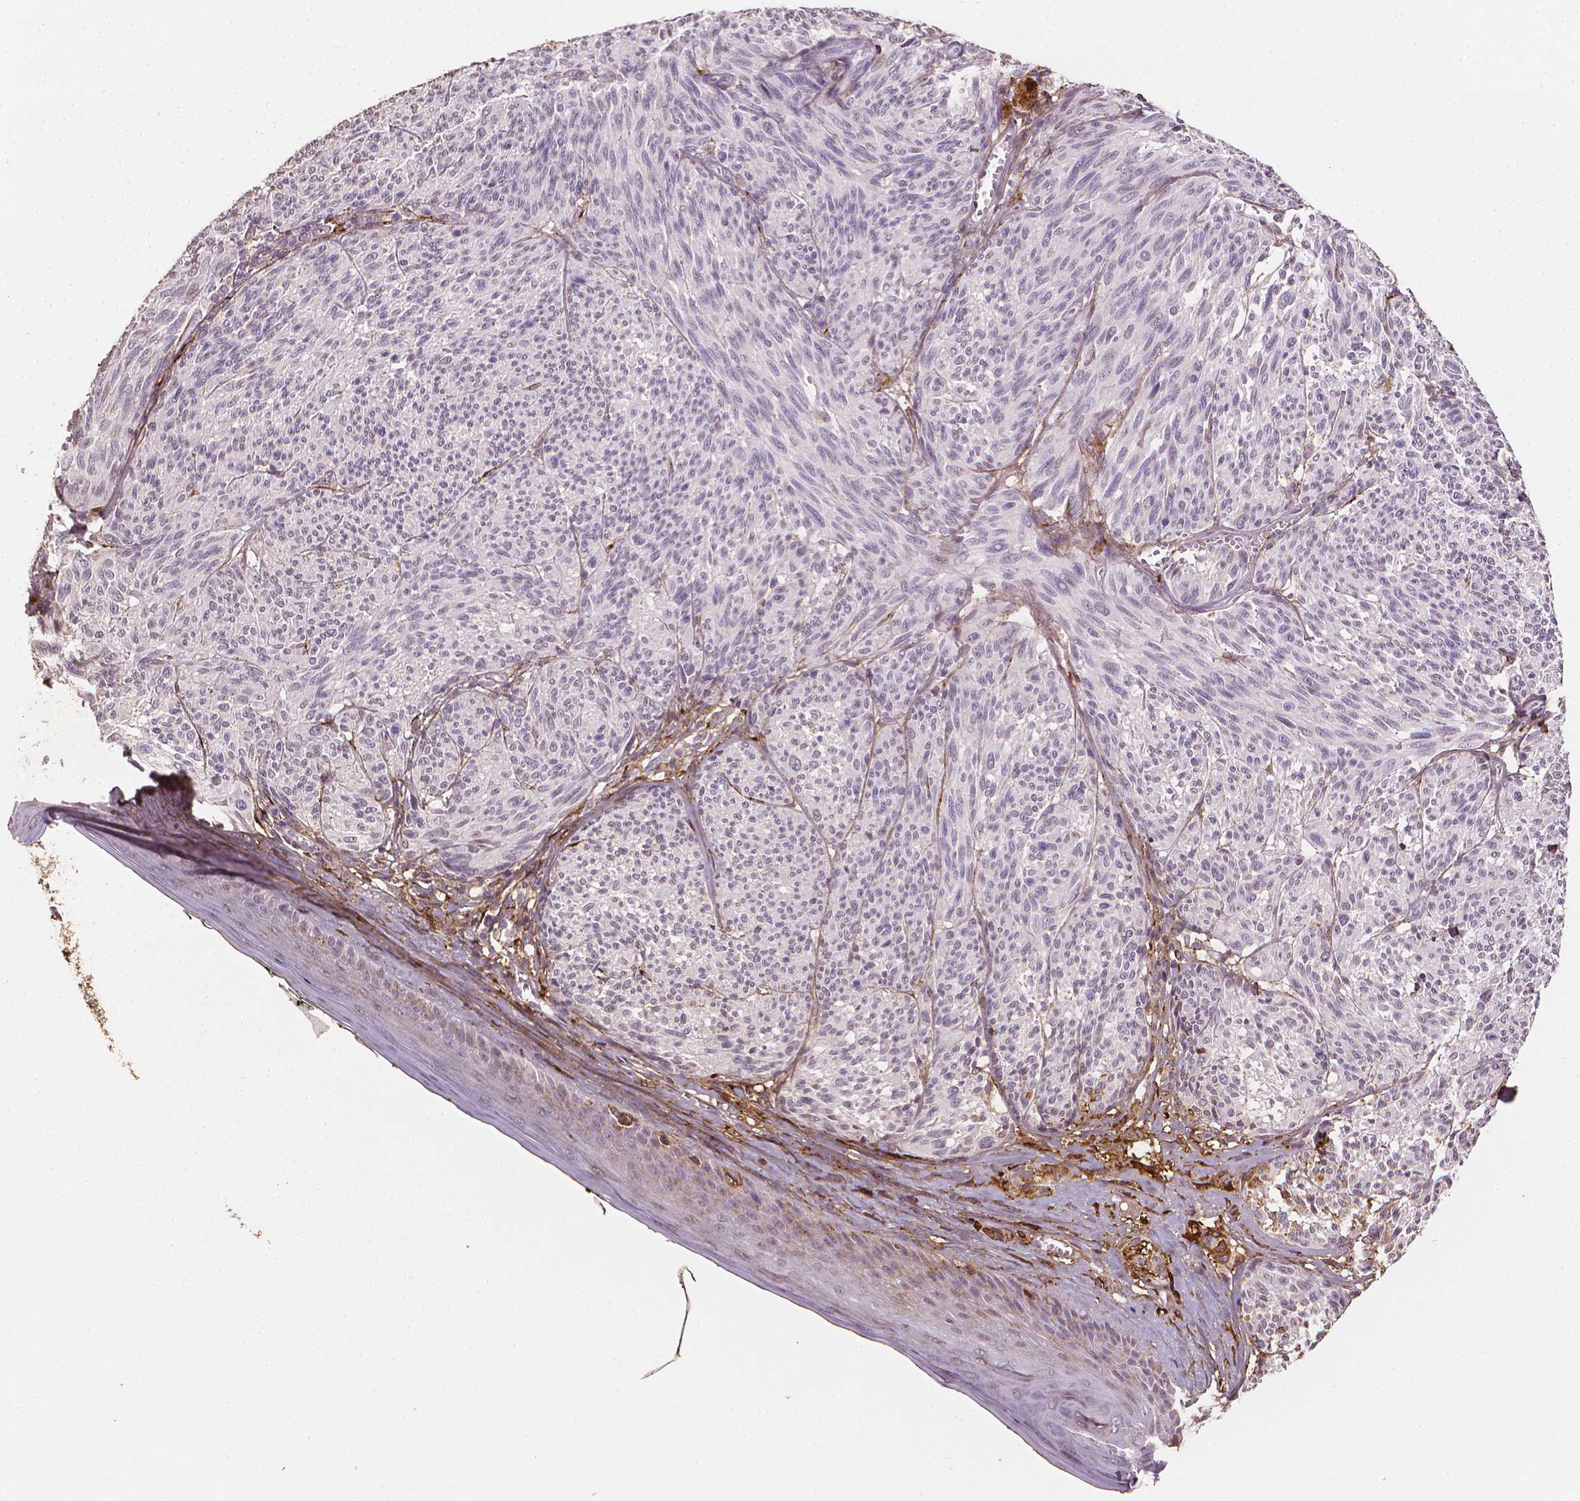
{"staining": {"intensity": "negative", "quantity": "none", "location": "none"}, "tissue": "melanoma", "cell_type": "Tumor cells", "image_type": "cancer", "snomed": [{"axis": "morphology", "description": "Malignant melanoma, NOS"}, {"axis": "topography", "description": "Skin"}], "caption": "Melanoma stained for a protein using IHC shows no positivity tumor cells.", "gene": "DCN", "patient": {"sex": "male", "age": 79}}